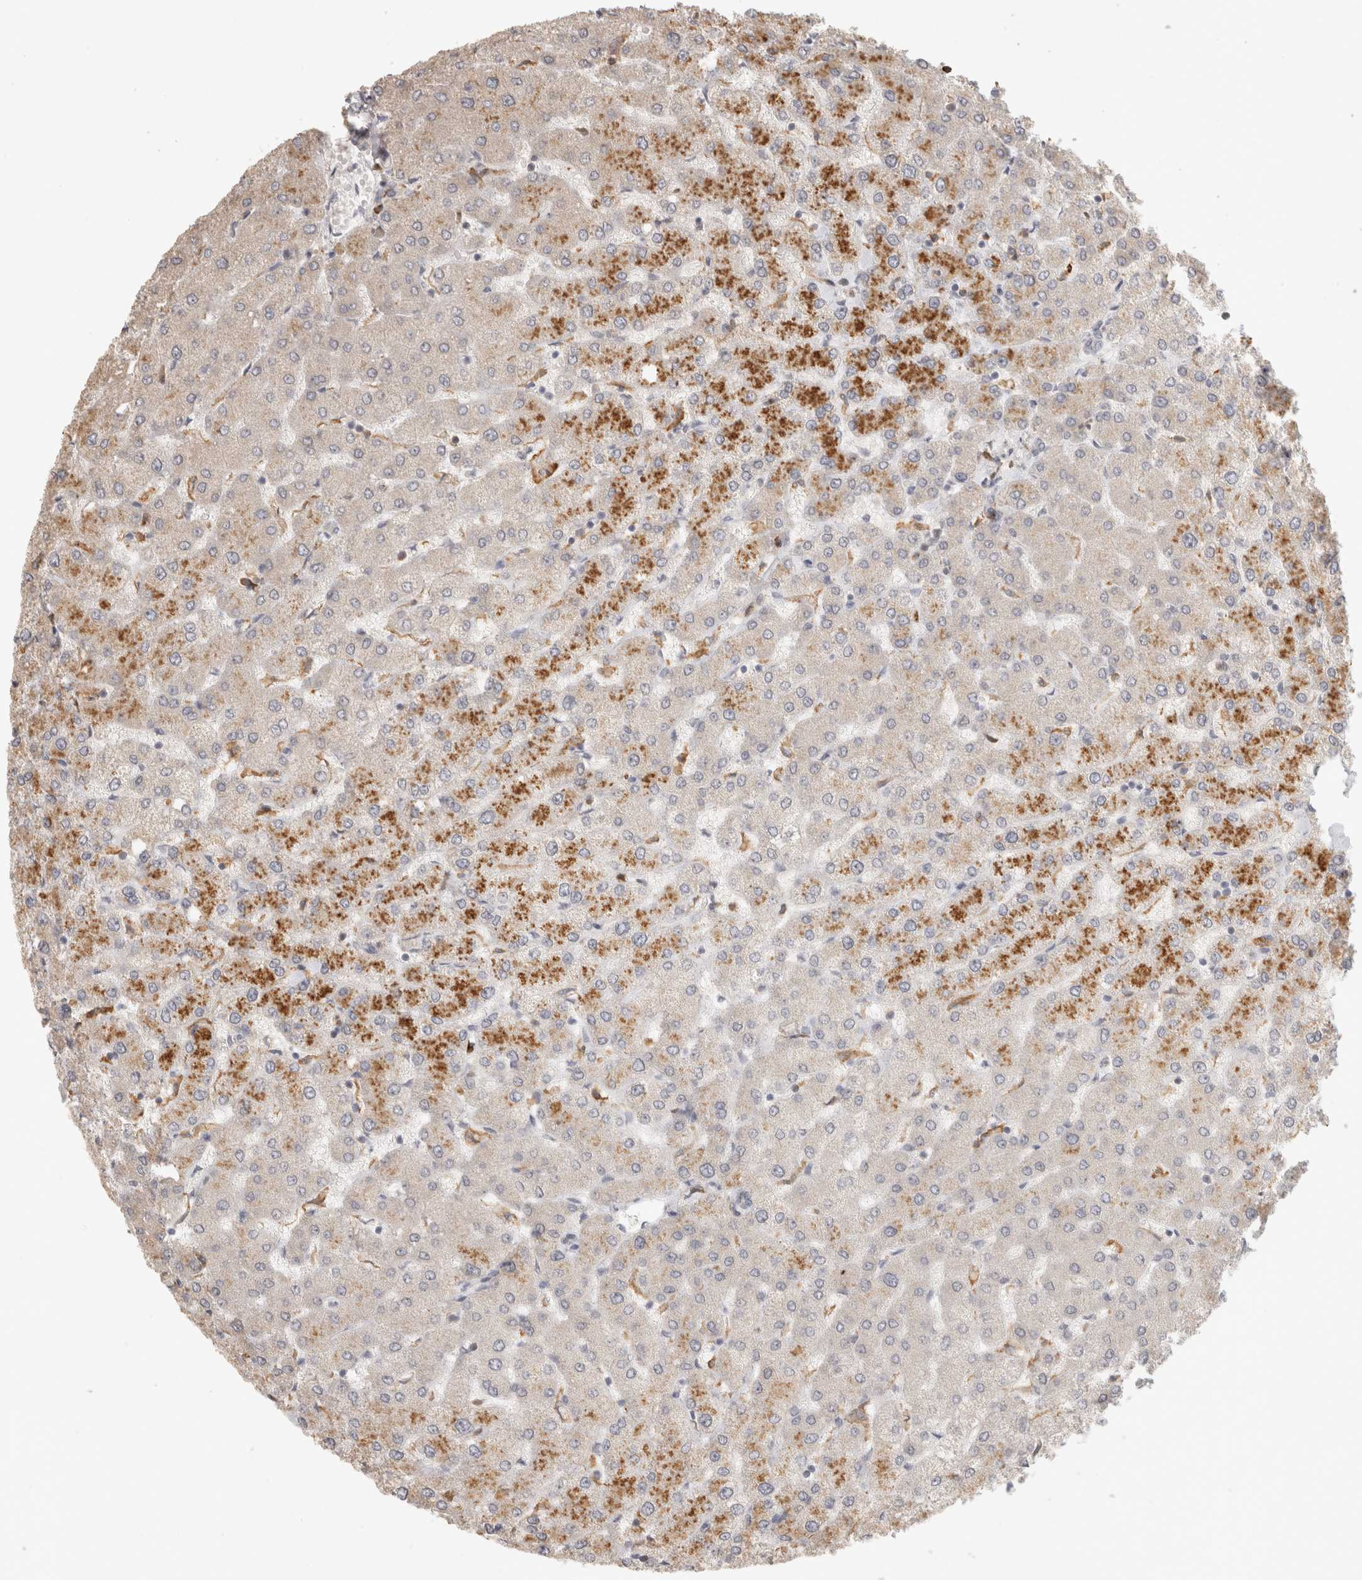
{"staining": {"intensity": "negative", "quantity": "none", "location": "none"}, "tissue": "liver", "cell_type": "Cholangiocytes", "image_type": "normal", "snomed": [{"axis": "morphology", "description": "Normal tissue, NOS"}, {"axis": "topography", "description": "Liver"}], "caption": "Immunohistochemistry (IHC) of benign liver reveals no expression in cholangiocytes. (Brightfield microscopy of DAB (3,3'-diaminobenzidine) immunohistochemistry (IHC) at high magnification).", "gene": "HAVCR2", "patient": {"sex": "female", "age": 54}}